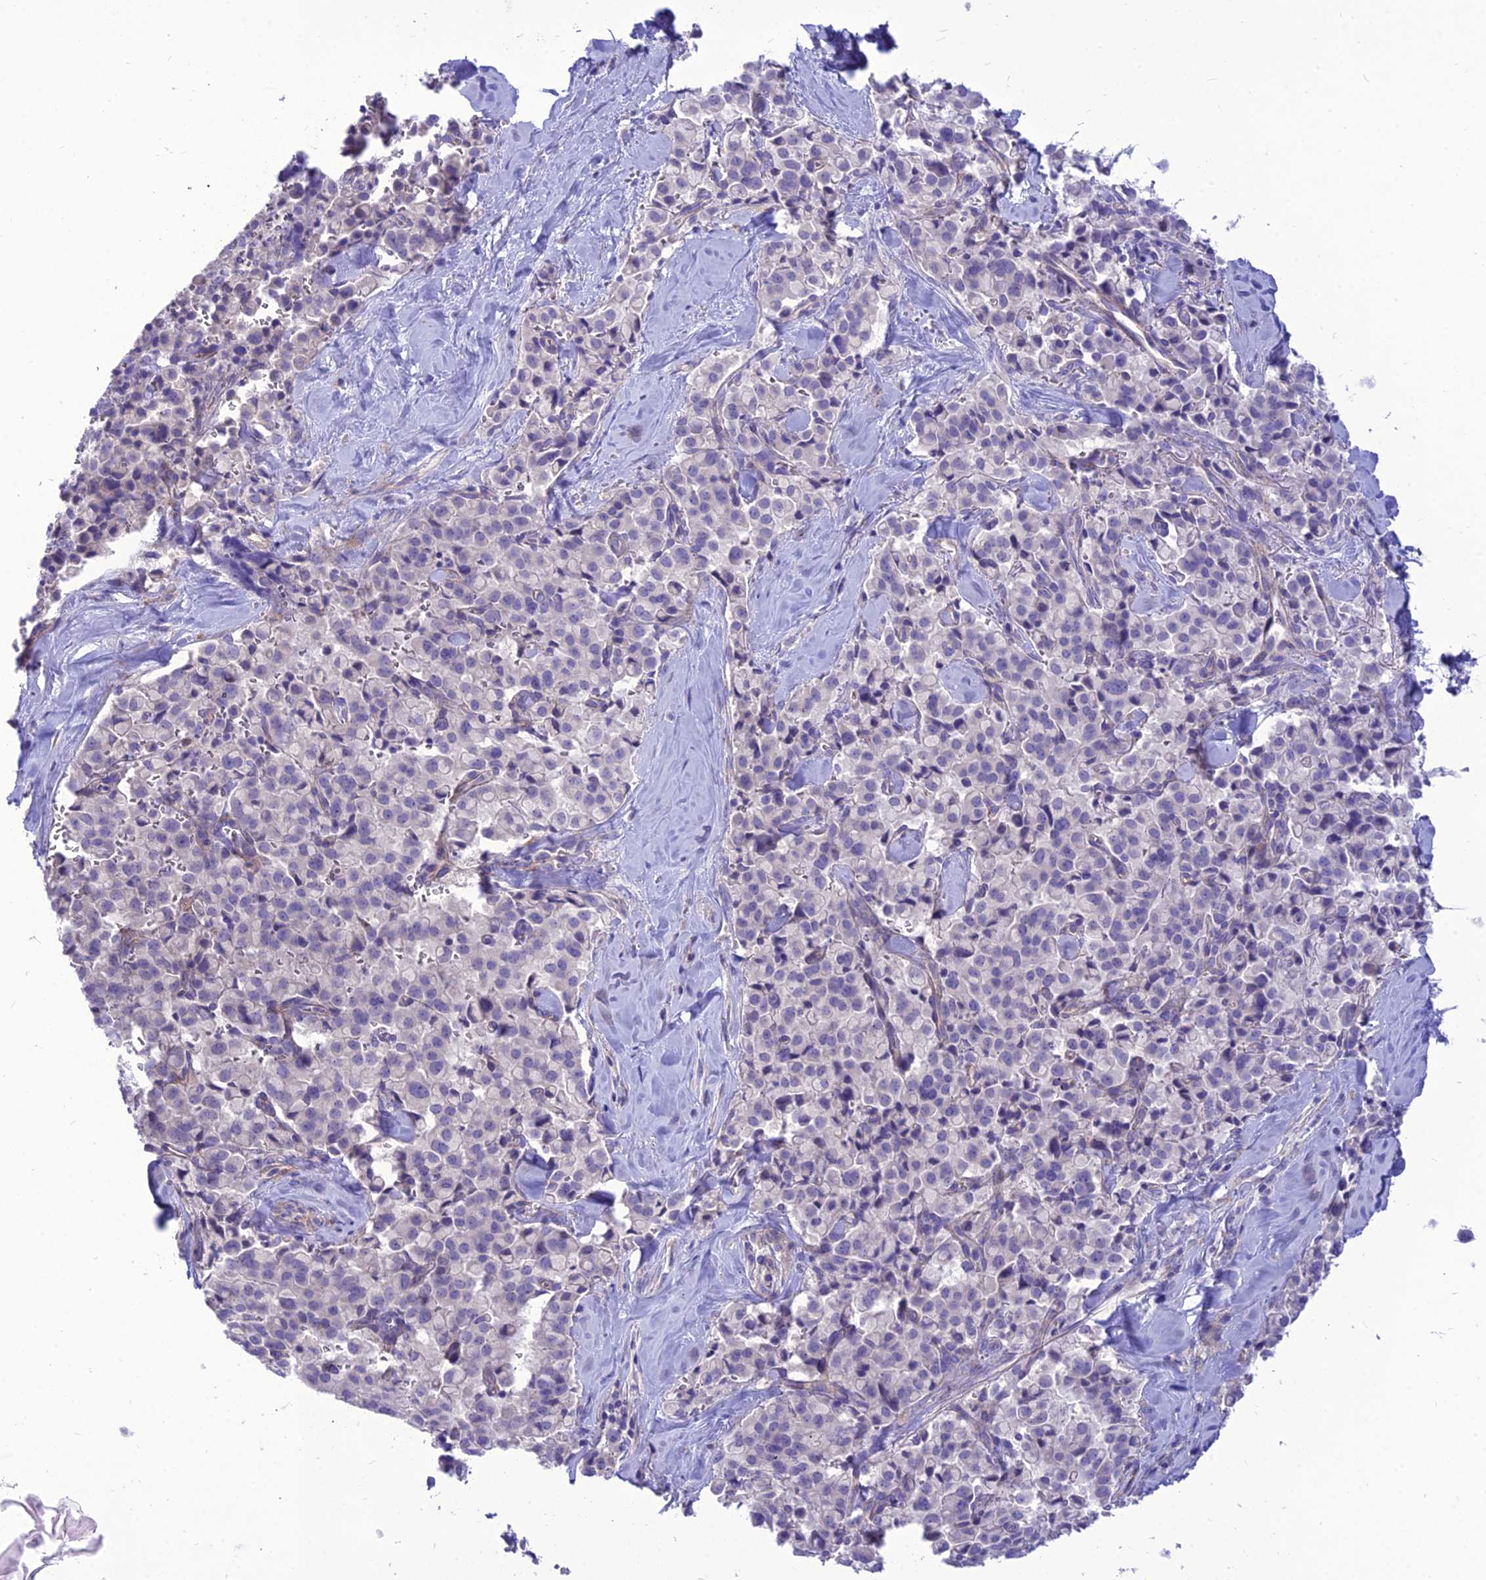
{"staining": {"intensity": "negative", "quantity": "none", "location": "none"}, "tissue": "pancreatic cancer", "cell_type": "Tumor cells", "image_type": "cancer", "snomed": [{"axis": "morphology", "description": "Adenocarcinoma, NOS"}, {"axis": "topography", "description": "Pancreas"}], "caption": "An image of pancreatic adenocarcinoma stained for a protein displays no brown staining in tumor cells.", "gene": "TEKT3", "patient": {"sex": "male", "age": 65}}